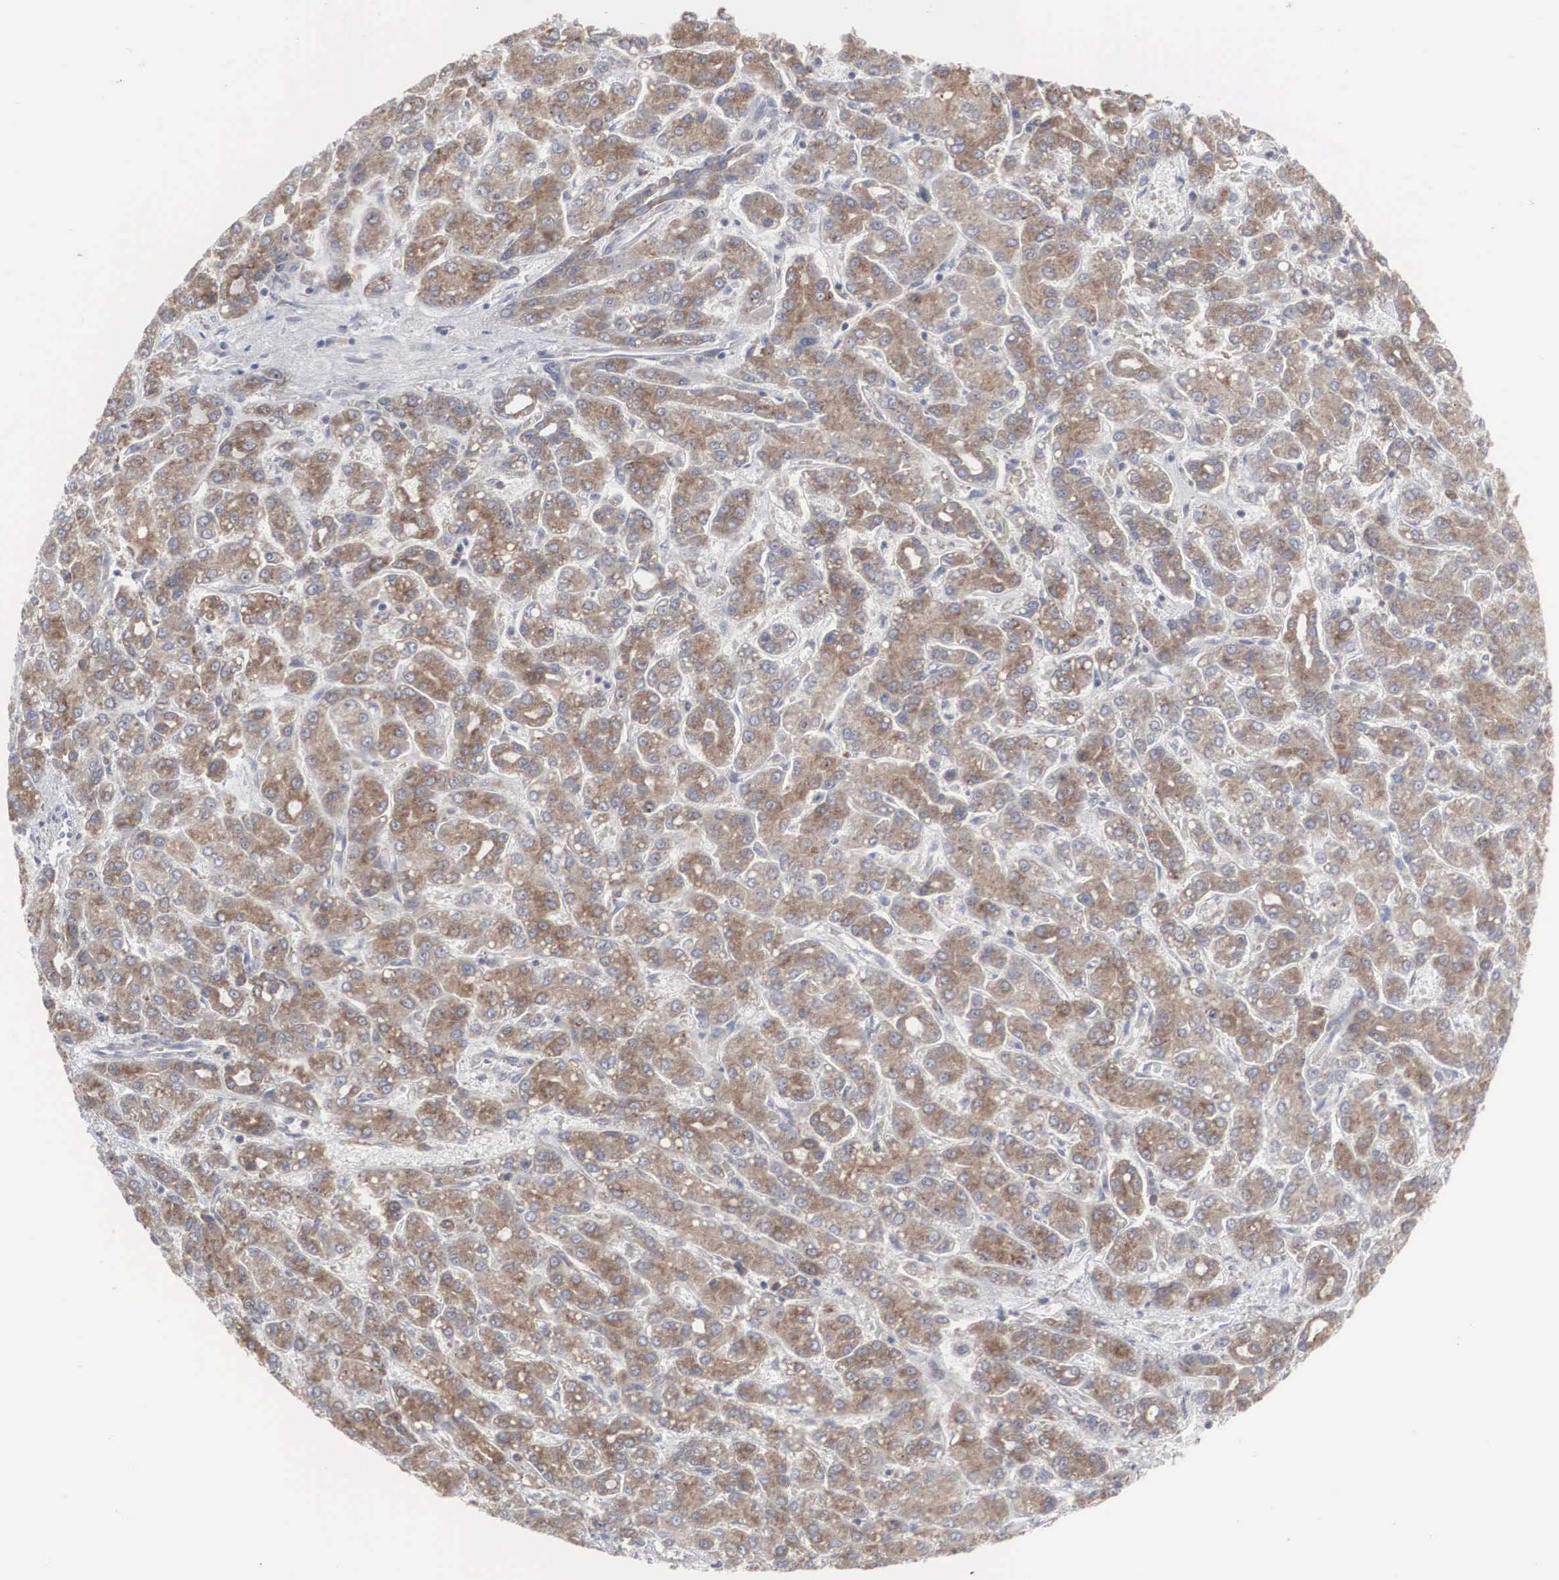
{"staining": {"intensity": "strong", "quantity": ">75%", "location": "cytoplasmic/membranous"}, "tissue": "liver cancer", "cell_type": "Tumor cells", "image_type": "cancer", "snomed": [{"axis": "morphology", "description": "Carcinoma, Hepatocellular, NOS"}, {"axis": "topography", "description": "Liver"}], "caption": "About >75% of tumor cells in liver cancer show strong cytoplasmic/membranous protein positivity as visualized by brown immunohistochemical staining.", "gene": "MIA2", "patient": {"sex": "male", "age": 69}}